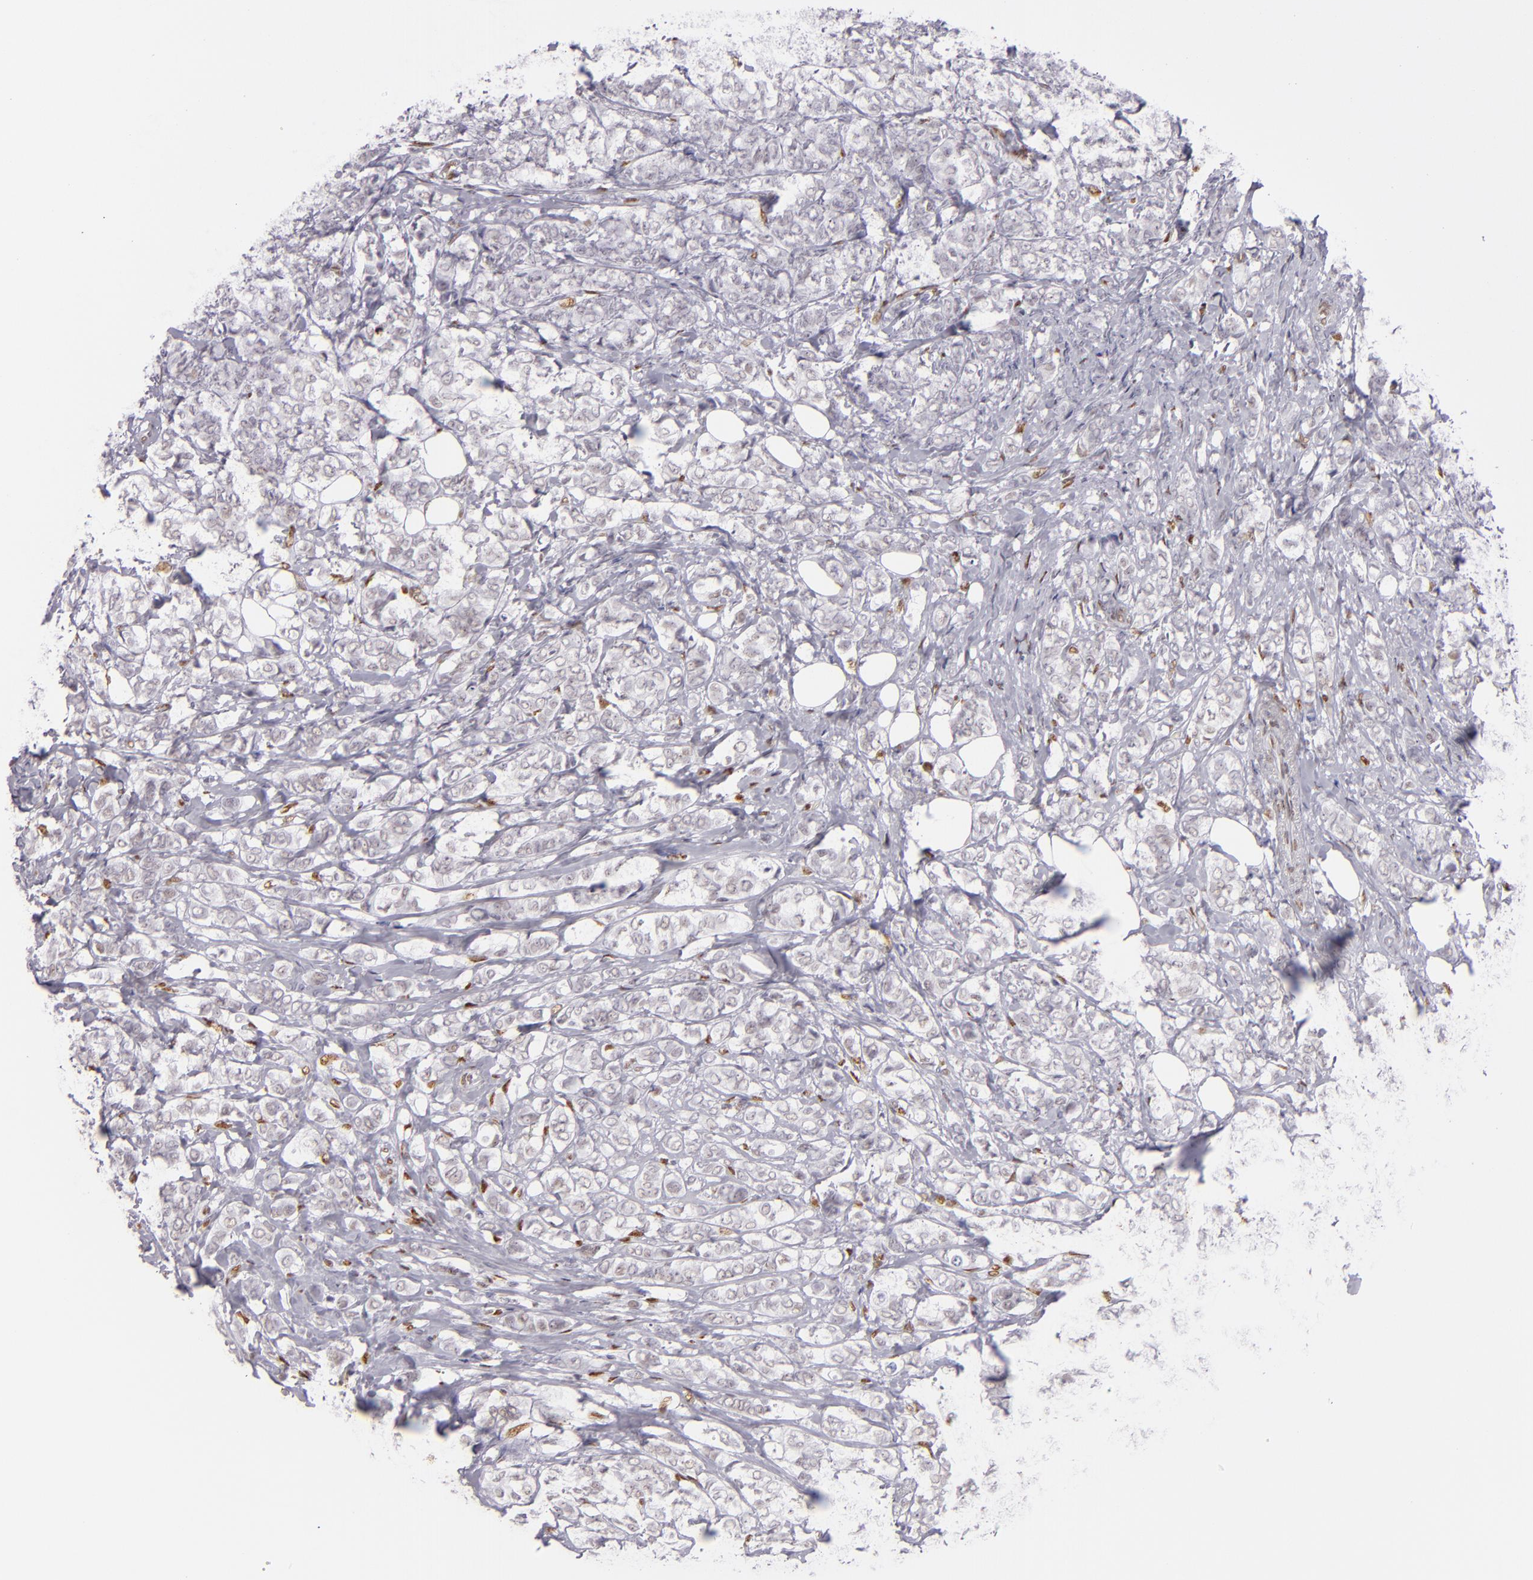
{"staining": {"intensity": "negative", "quantity": "none", "location": "none"}, "tissue": "breast cancer", "cell_type": "Tumor cells", "image_type": "cancer", "snomed": [{"axis": "morphology", "description": "Lobular carcinoma"}, {"axis": "topography", "description": "Breast"}], "caption": "Breast lobular carcinoma was stained to show a protein in brown. There is no significant positivity in tumor cells.", "gene": "TOP3A", "patient": {"sex": "female", "age": 60}}